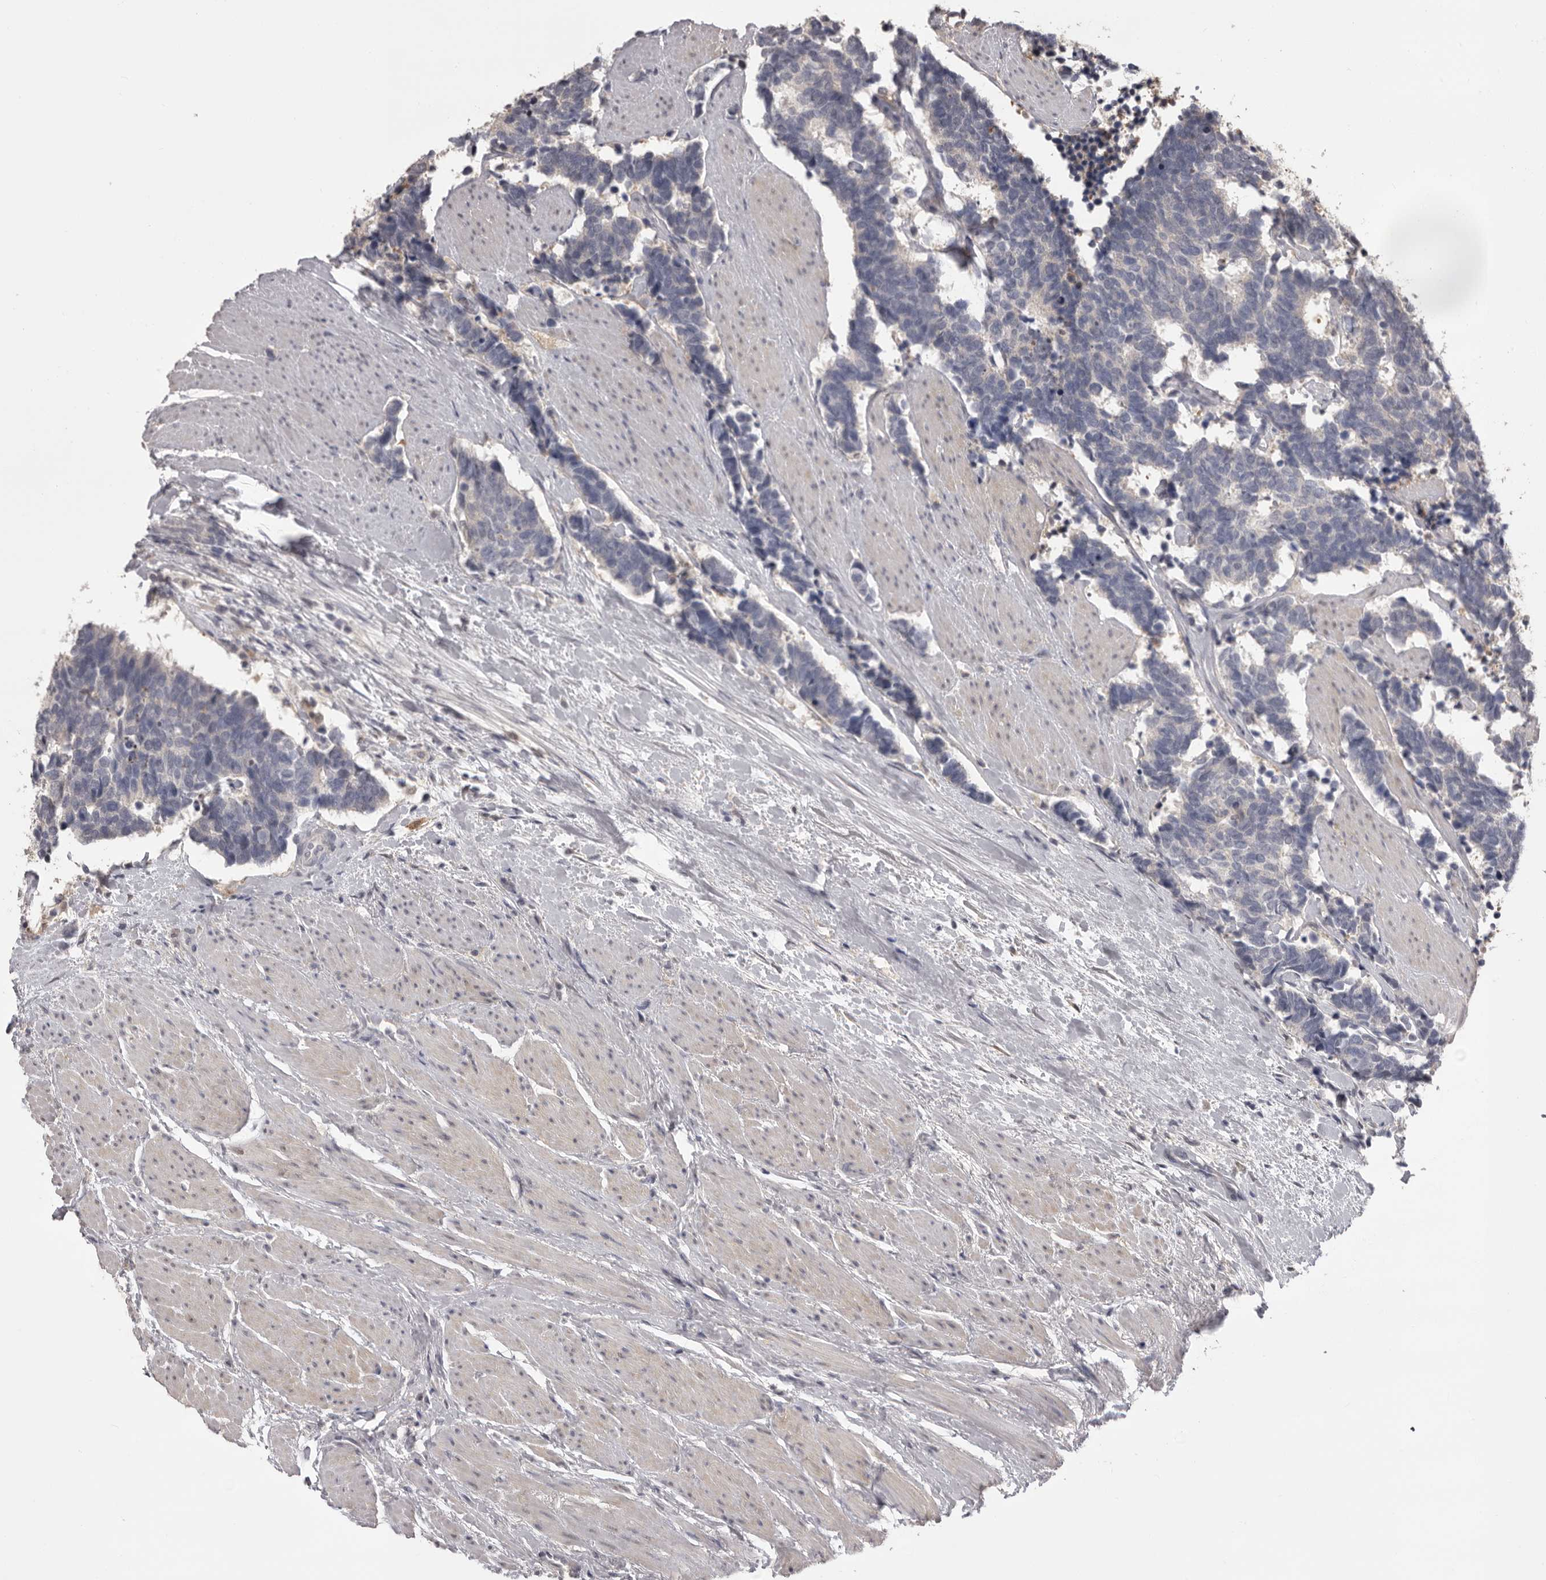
{"staining": {"intensity": "negative", "quantity": "none", "location": "none"}, "tissue": "carcinoid", "cell_type": "Tumor cells", "image_type": "cancer", "snomed": [{"axis": "morphology", "description": "Carcinoma, NOS"}, {"axis": "morphology", "description": "Carcinoid, malignant, NOS"}, {"axis": "topography", "description": "Urinary bladder"}], "caption": "Immunohistochemistry histopathology image of human carcinoid (malignant) stained for a protein (brown), which exhibits no staining in tumor cells.", "gene": "MDH1", "patient": {"sex": "male", "age": 57}}